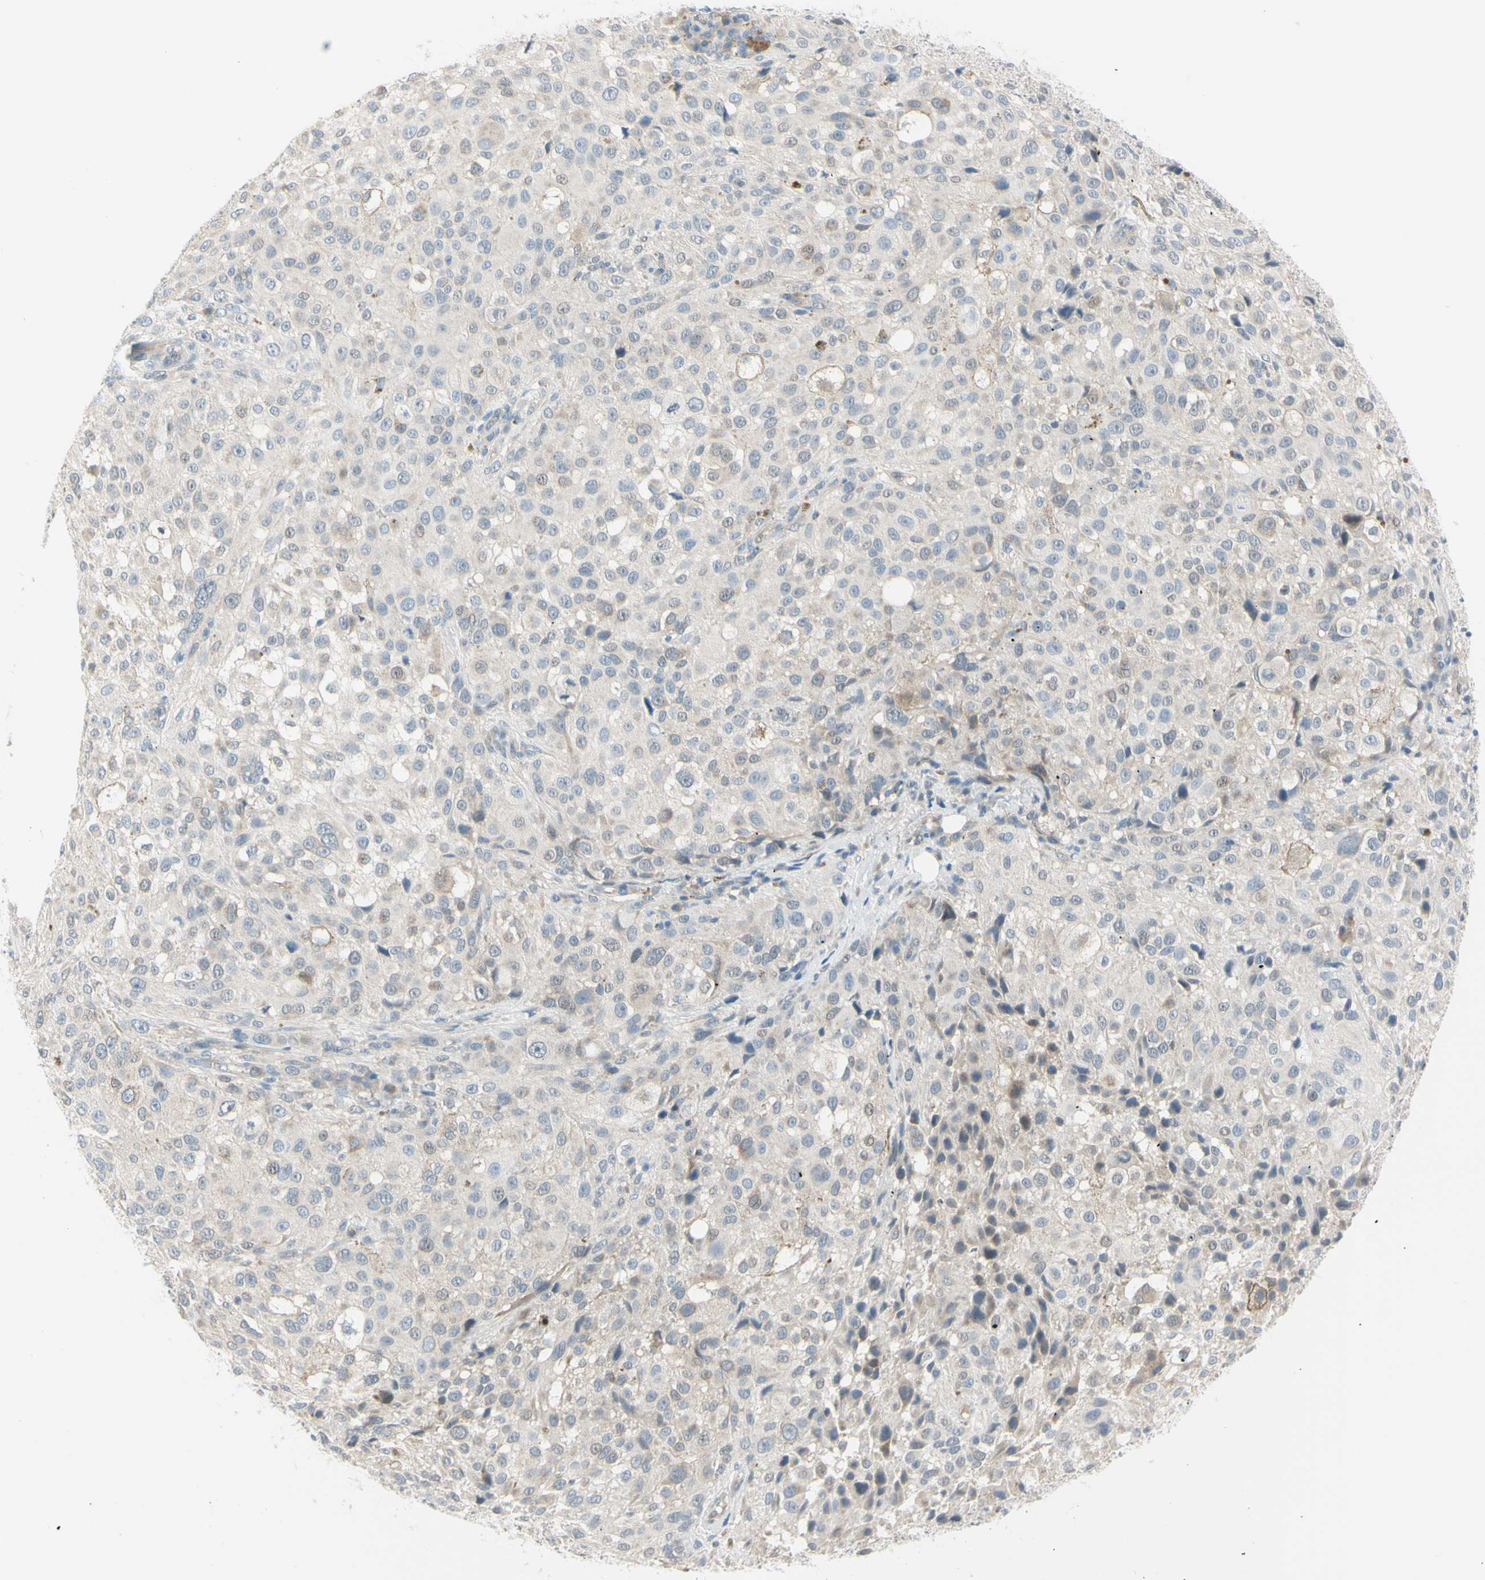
{"staining": {"intensity": "weak", "quantity": "<25%", "location": "cytoplasmic/membranous"}, "tissue": "melanoma", "cell_type": "Tumor cells", "image_type": "cancer", "snomed": [{"axis": "morphology", "description": "Necrosis, NOS"}, {"axis": "morphology", "description": "Malignant melanoma, NOS"}, {"axis": "topography", "description": "Skin"}], "caption": "The IHC photomicrograph has no significant positivity in tumor cells of malignant melanoma tissue.", "gene": "ASB9", "patient": {"sex": "female", "age": 87}}